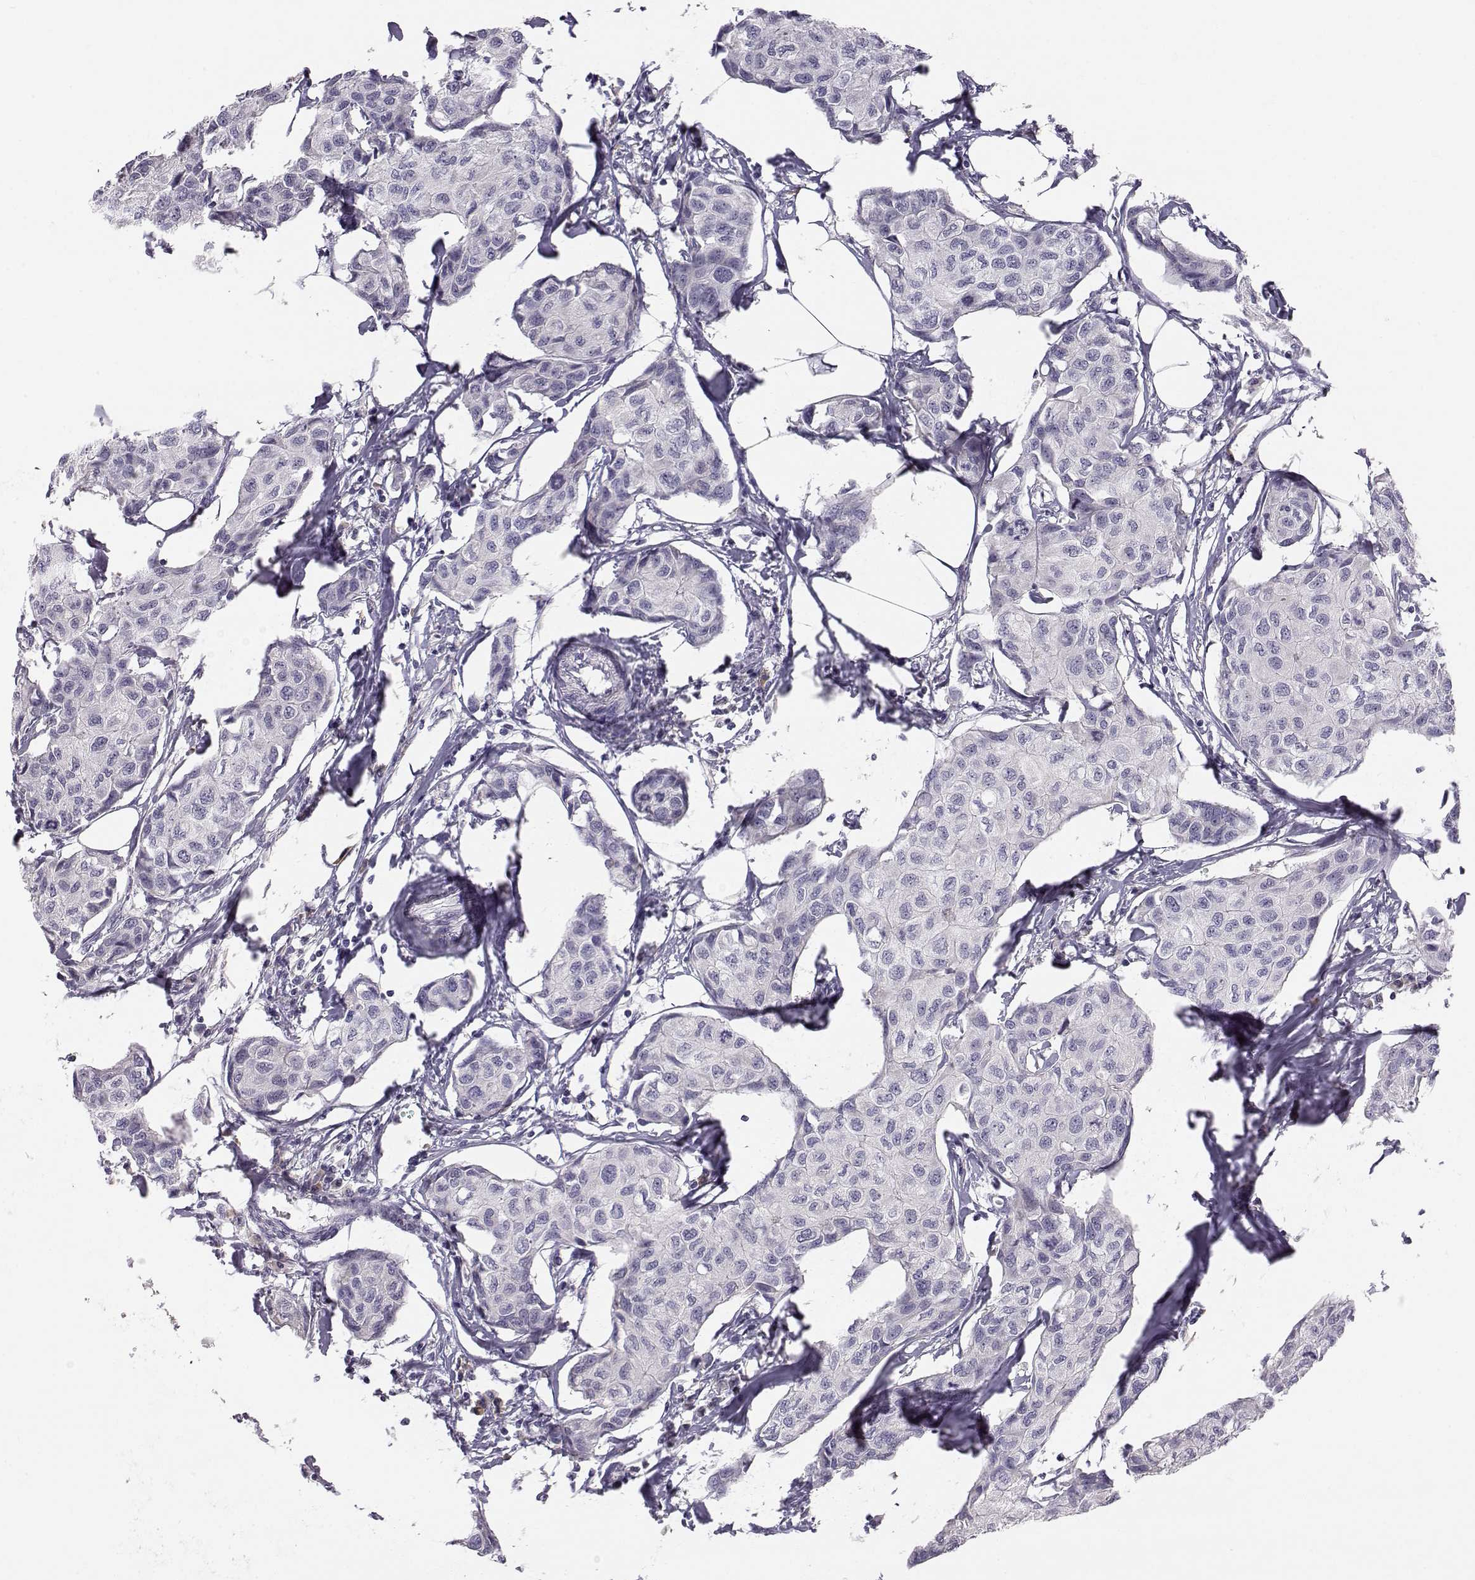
{"staining": {"intensity": "negative", "quantity": "none", "location": "none"}, "tissue": "breast cancer", "cell_type": "Tumor cells", "image_type": "cancer", "snomed": [{"axis": "morphology", "description": "Duct carcinoma"}, {"axis": "topography", "description": "Breast"}], "caption": "An image of invasive ductal carcinoma (breast) stained for a protein reveals no brown staining in tumor cells. (DAB immunohistochemistry (IHC) with hematoxylin counter stain).", "gene": "ACSL6", "patient": {"sex": "female", "age": 80}}